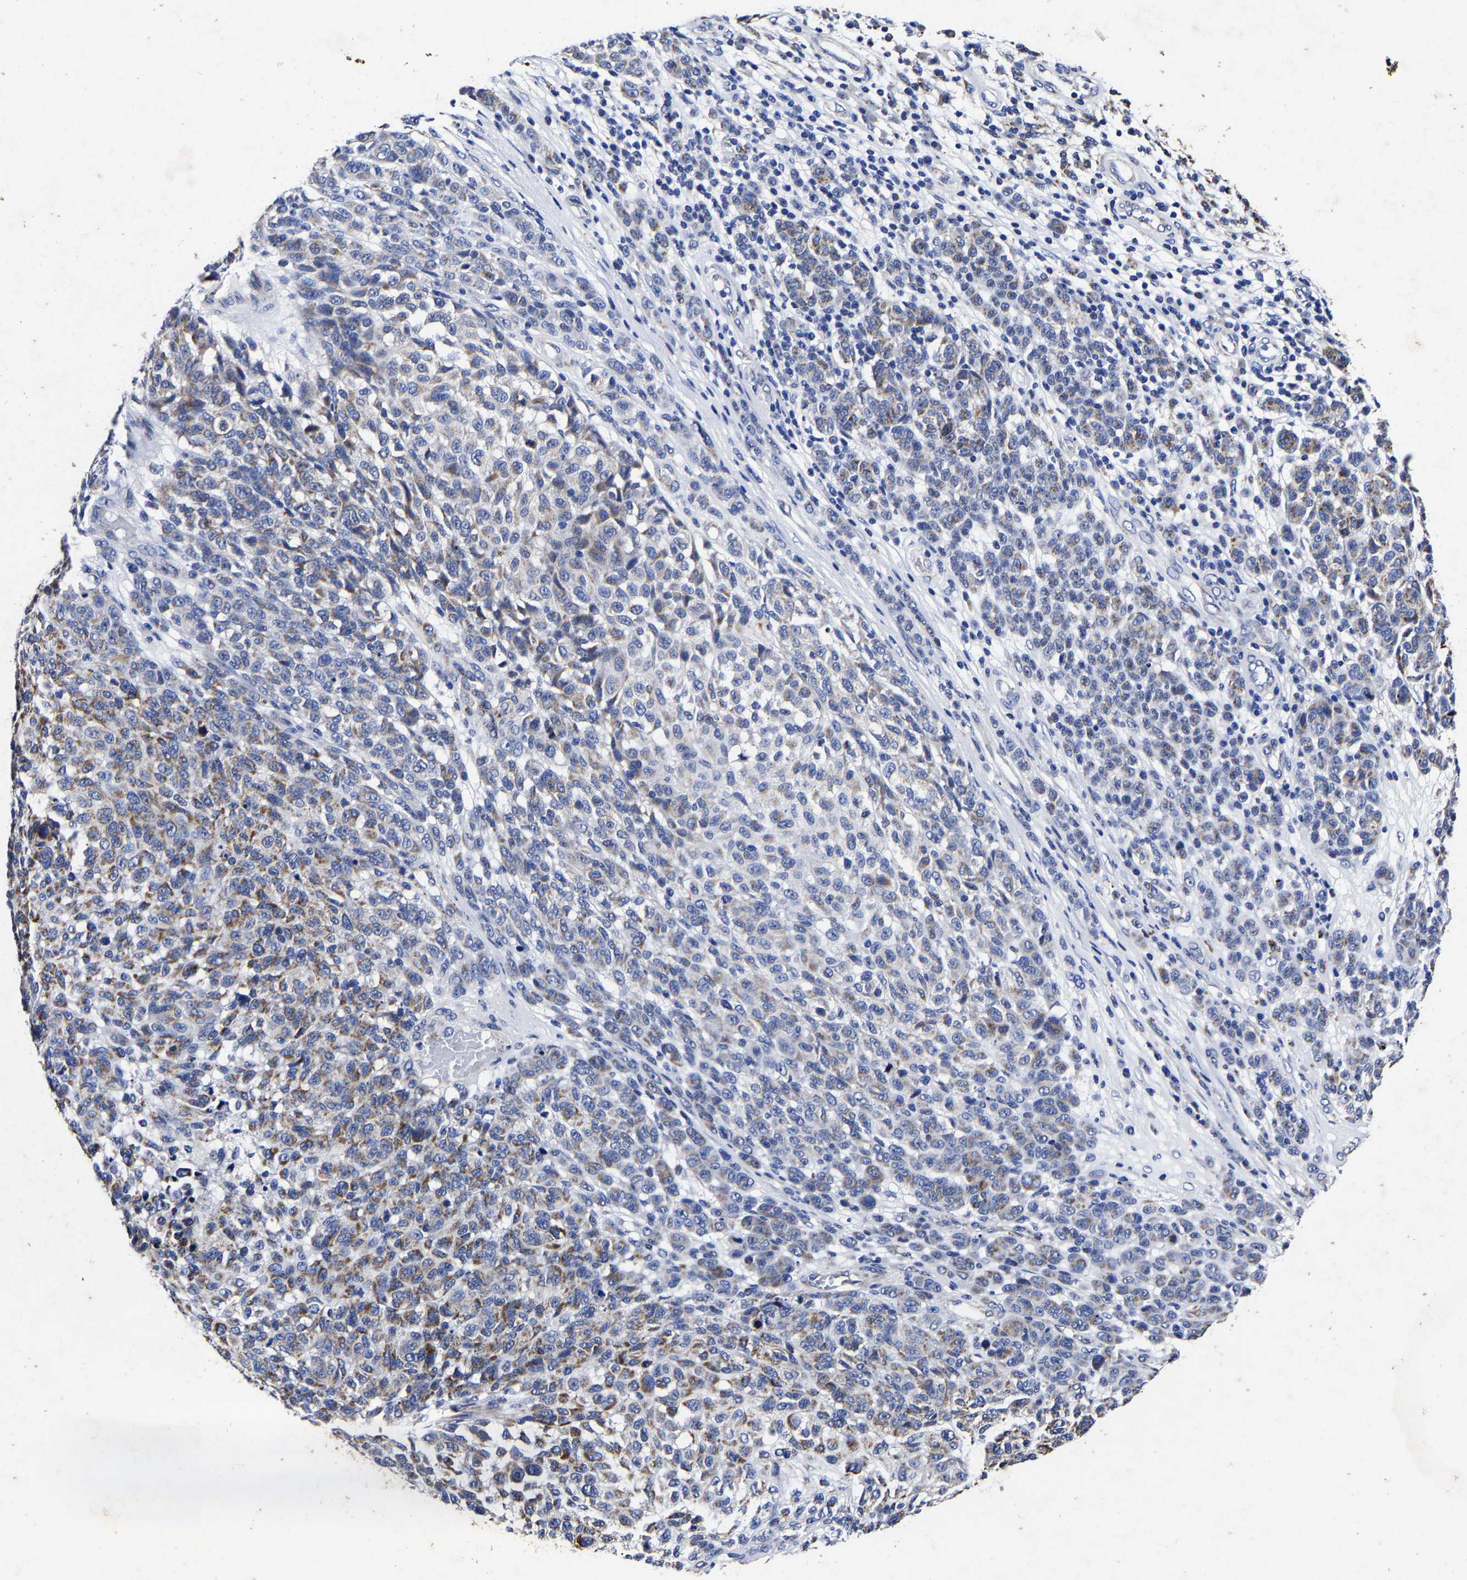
{"staining": {"intensity": "moderate", "quantity": "<25%", "location": "cytoplasmic/membranous"}, "tissue": "melanoma", "cell_type": "Tumor cells", "image_type": "cancer", "snomed": [{"axis": "morphology", "description": "Malignant melanoma, NOS"}, {"axis": "topography", "description": "Skin"}], "caption": "DAB (3,3'-diaminobenzidine) immunohistochemical staining of malignant melanoma exhibits moderate cytoplasmic/membranous protein expression in approximately <25% of tumor cells. (Stains: DAB (3,3'-diaminobenzidine) in brown, nuclei in blue, Microscopy: brightfield microscopy at high magnification).", "gene": "AASS", "patient": {"sex": "male", "age": 59}}